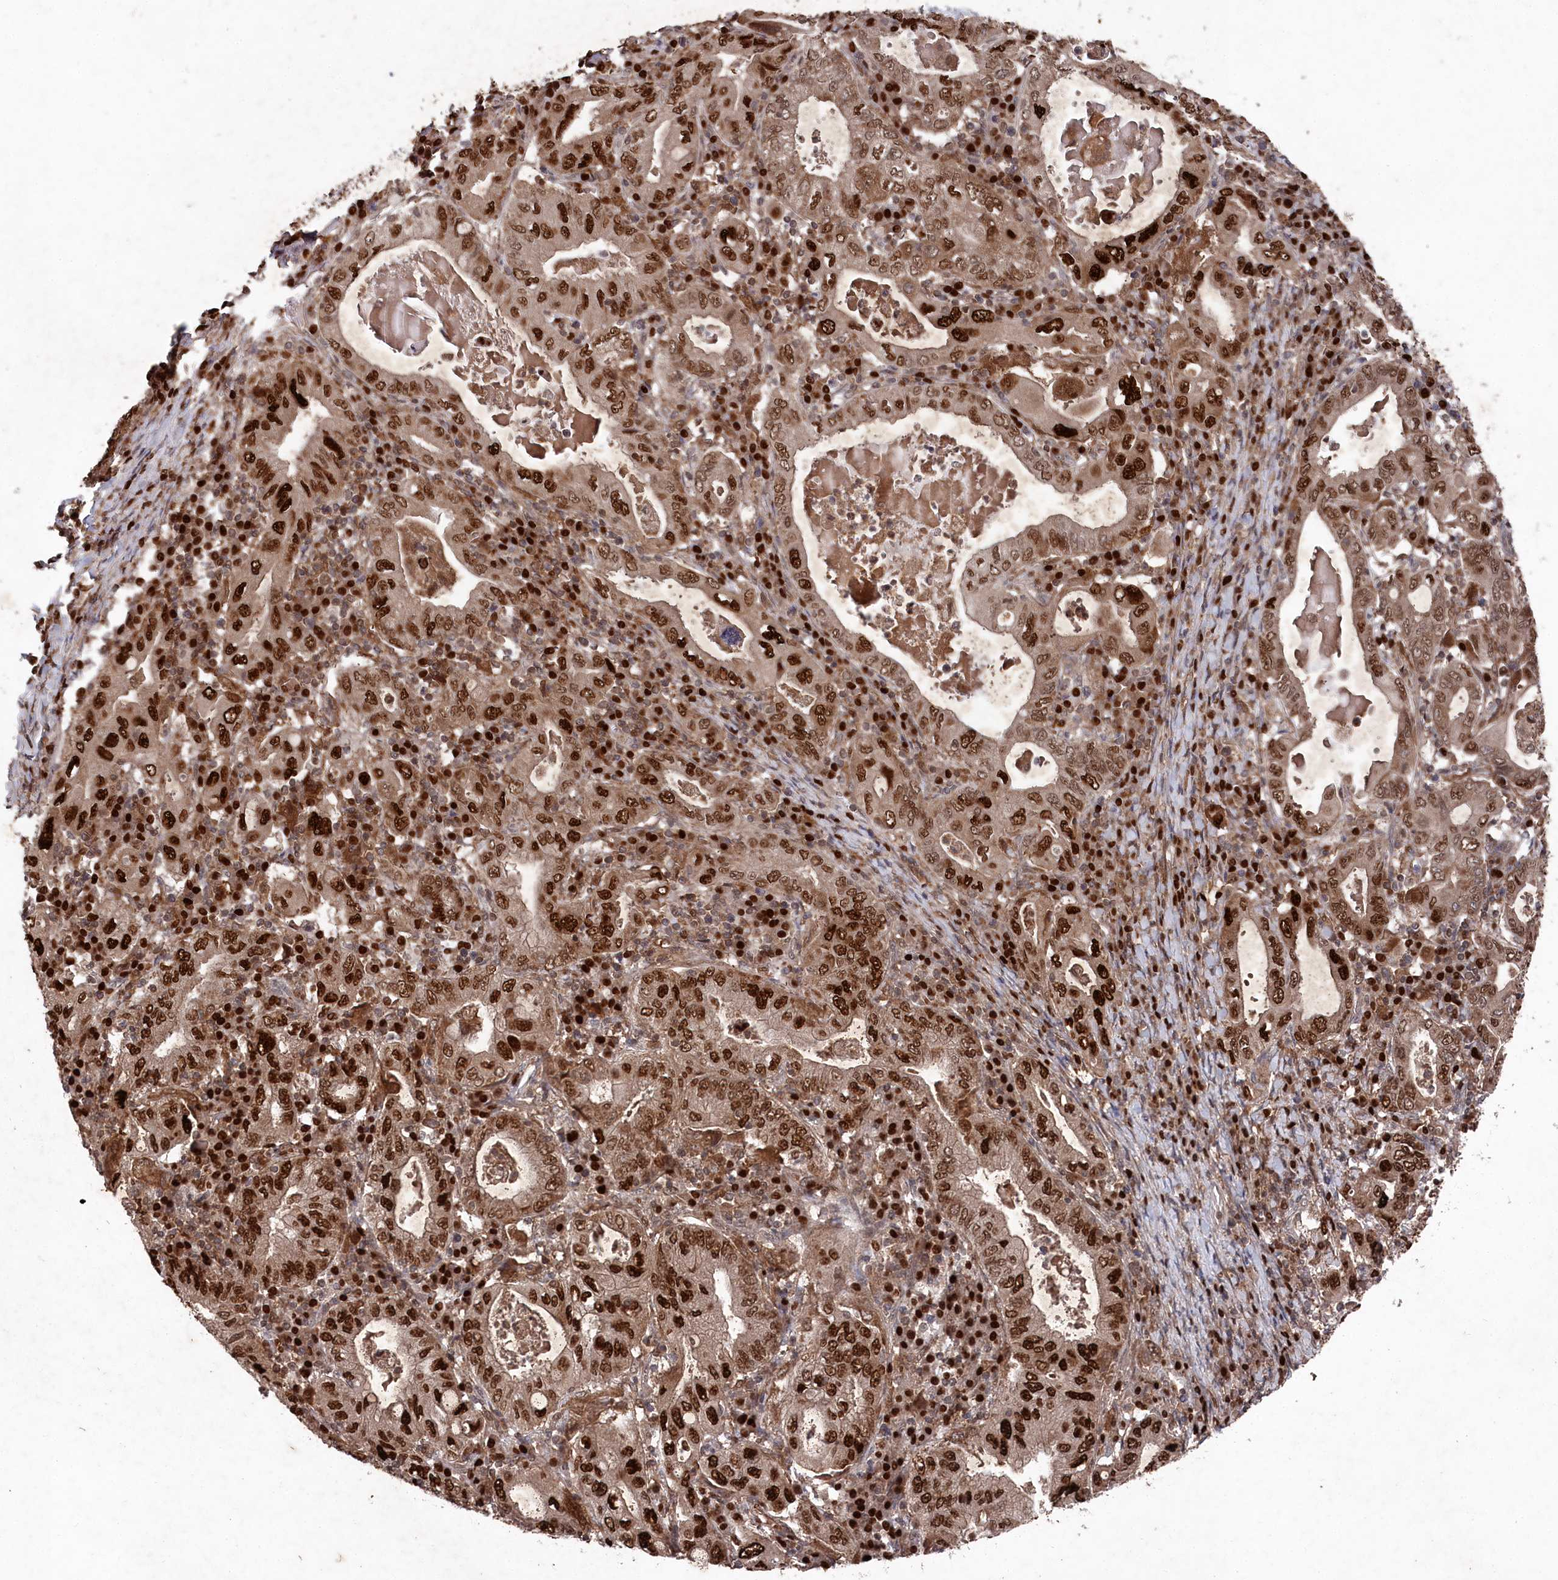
{"staining": {"intensity": "strong", "quantity": ">75%", "location": "nuclear"}, "tissue": "stomach cancer", "cell_type": "Tumor cells", "image_type": "cancer", "snomed": [{"axis": "morphology", "description": "Normal tissue, NOS"}, {"axis": "morphology", "description": "Adenocarcinoma, NOS"}, {"axis": "topography", "description": "Esophagus"}, {"axis": "topography", "description": "Stomach, upper"}, {"axis": "topography", "description": "Peripheral nerve tissue"}], "caption": "This histopathology image demonstrates immunohistochemistry (IHC) staining of human adenocarcinoma (stomach), with high strong nuclear expression in about >75% of tumor cells.", "gene": "BORCS7", "patient": {"sex": "male", "age": 62}}